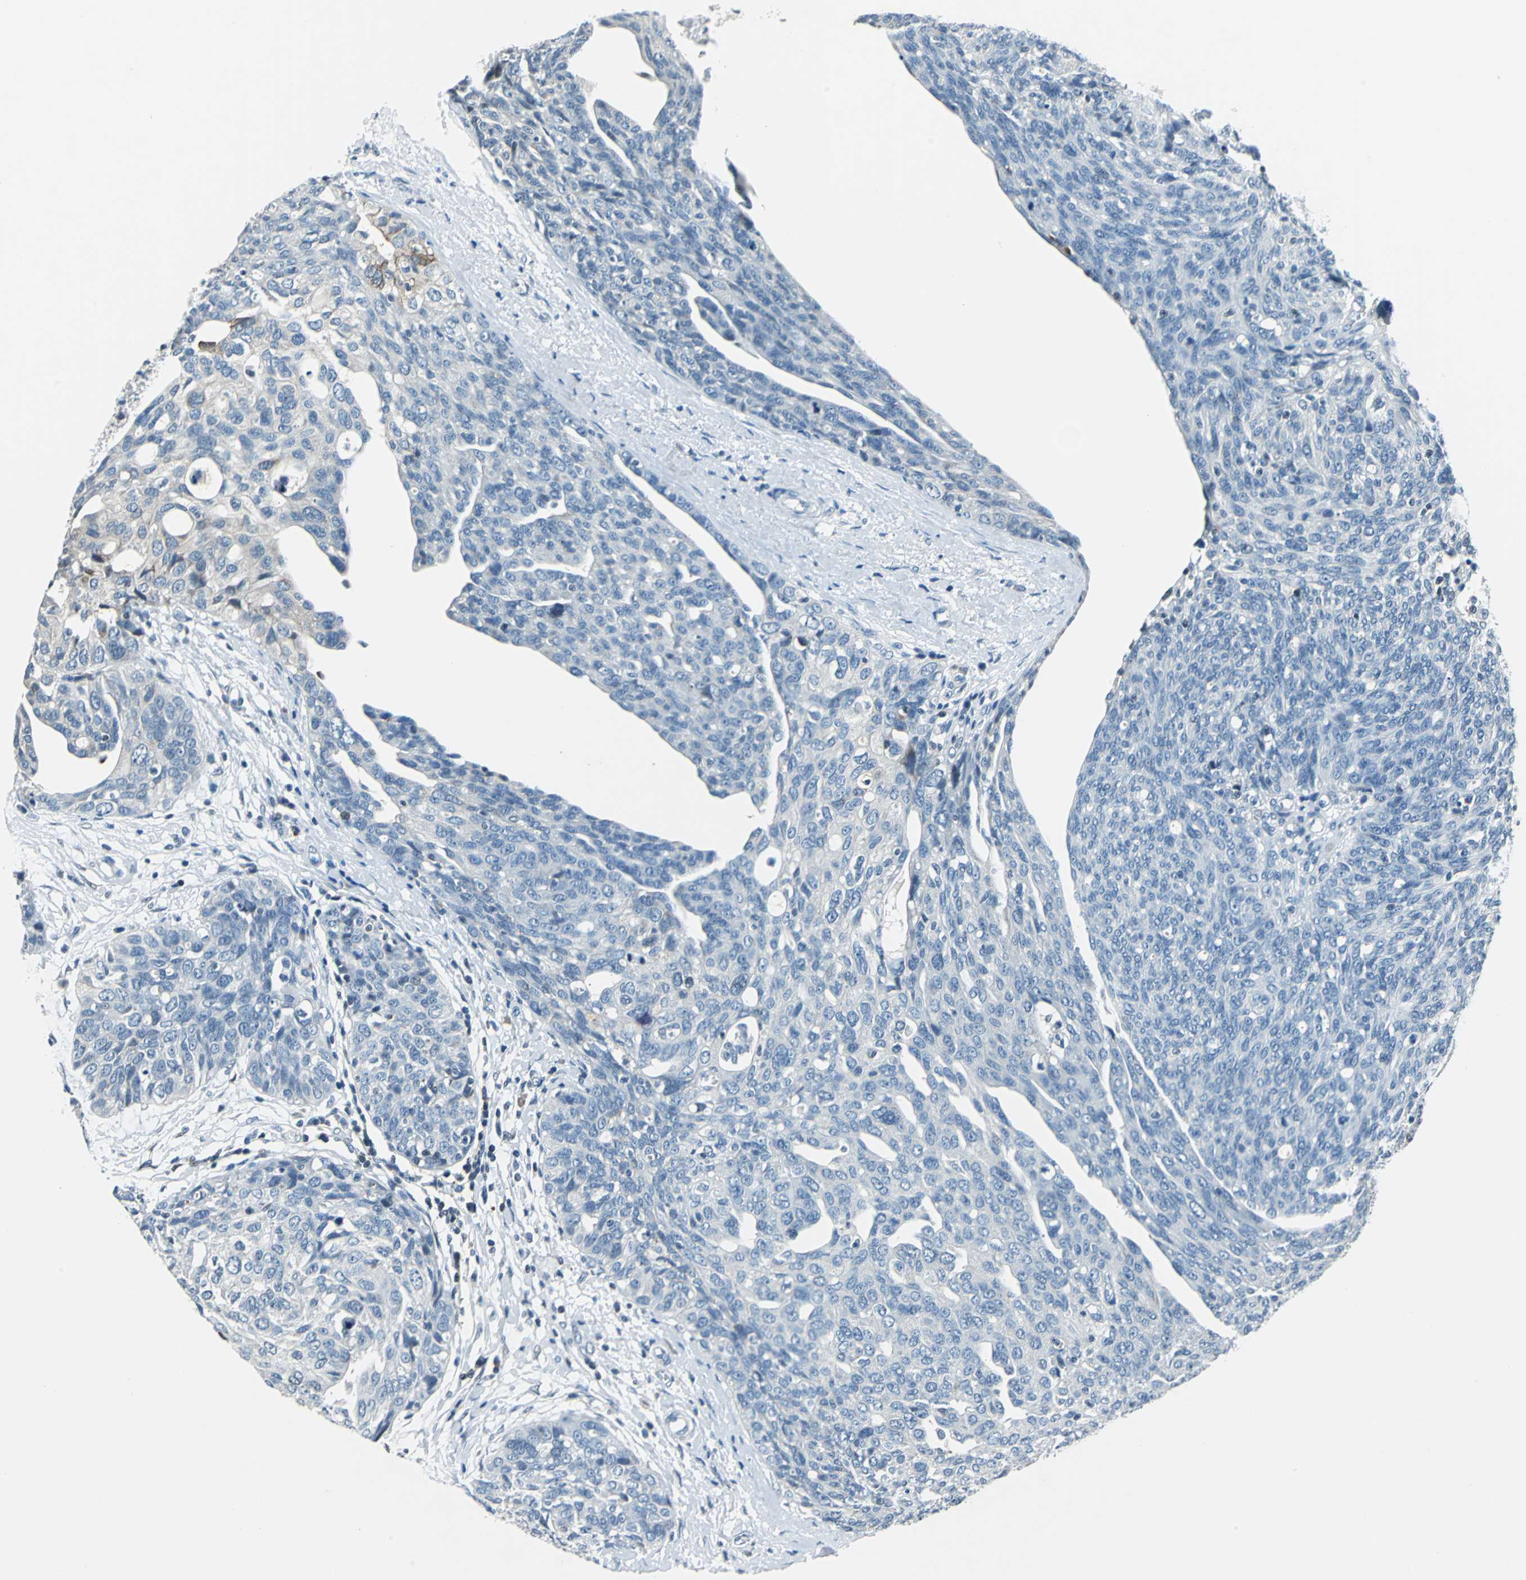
{"staining": {"intensity": "negative", "quantity": "none", "location": "none"}, "tissue": "ovarian cancer", "cell_type": "Tumor cells", "image_type": "cancer", "snomed": [{"axis": "morphology", "description": "Carcinoma, endometroid"}, {"axis": "topography", "description": "Ovary"}], "caption": "Ovarian cancer (endometroid carcinoma) was stained to show a protein in brown. There is no significant positivity in tumor cells.", "gene": "HCFC2", "patient": {"sex": "female", "age": 60}}